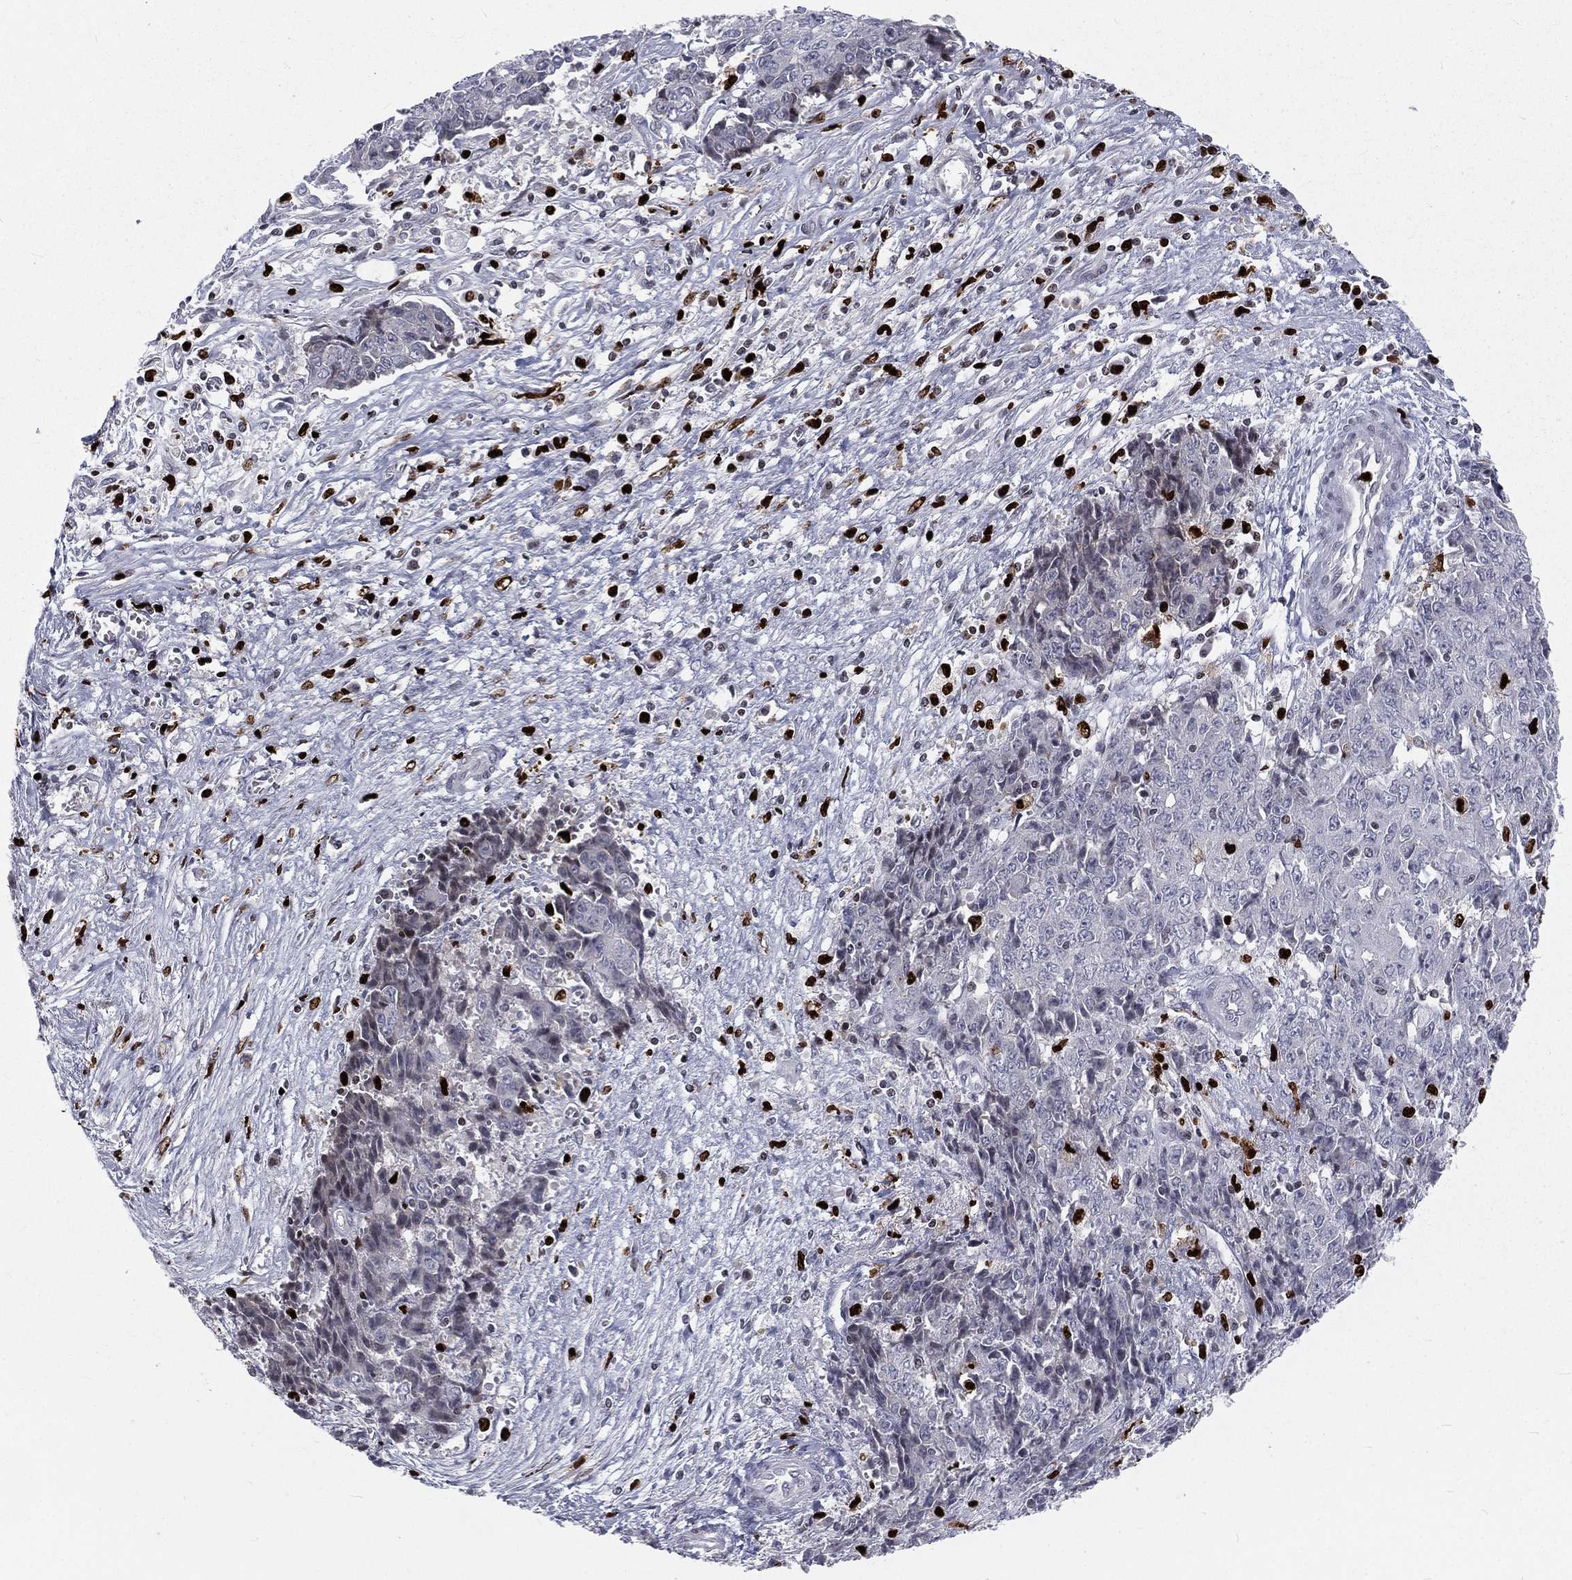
{"staining": {"intensity": "negative", "quantity": "none", "location": "none"}, "tissue": "ovarian cancer", "cell_type": "Tumor cells", "image_type": "cancer", "snomed": [{"axis": "morphology", "description": "Carcinoma, endometroid"}, {"axis": "topography", "description": "Ovary"}], "caption": "IHC of human ovarian cancer (endometroid carcinoma) exhibits no positivity in tumor cells.", "gene": "MNDA", "patient": {"sex": "female", "age": 42}}